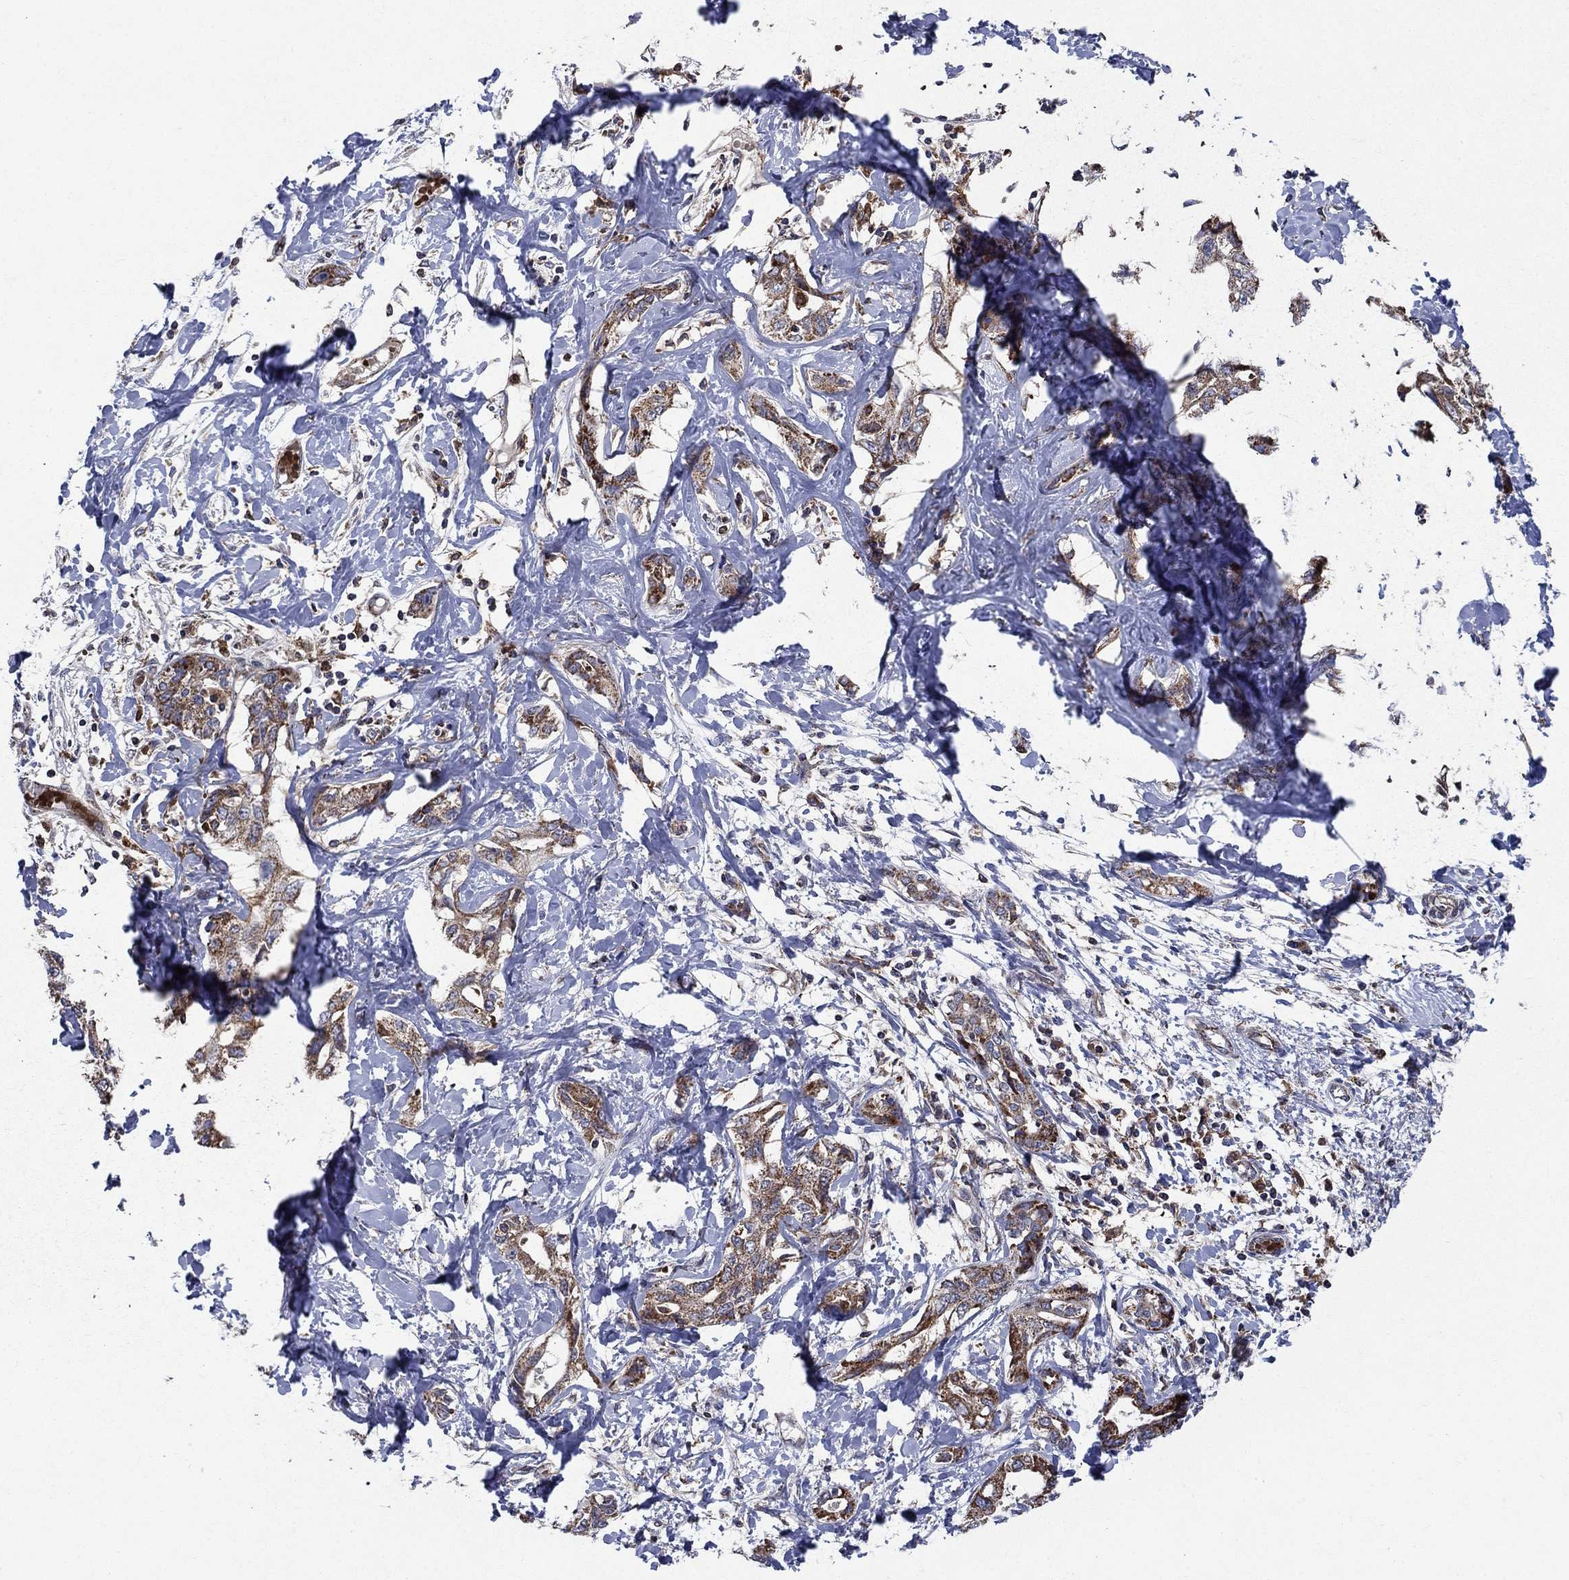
{"staining": {"intensity": "strong", "quantity": ">75%", "location": "cytoplasmic/membranous"}, "tissue": "liver cancer", "cell_type": "Tumor cells", "image_type": "cancer", "snomed": [{"axis": "morphology", "description": "Cholangiocarcinoma"}, {"axis": "topography", "description": "Liver"}], "caption": "This is a histology image of immunohistochemistry (IHC) staining of cholangiocarcinoma (liver), which shows strong expression in the cytoplasmic/membranous of tumor cells.", "gene": "RNF19B", "patient": {"sex": "male", "age": 59}}